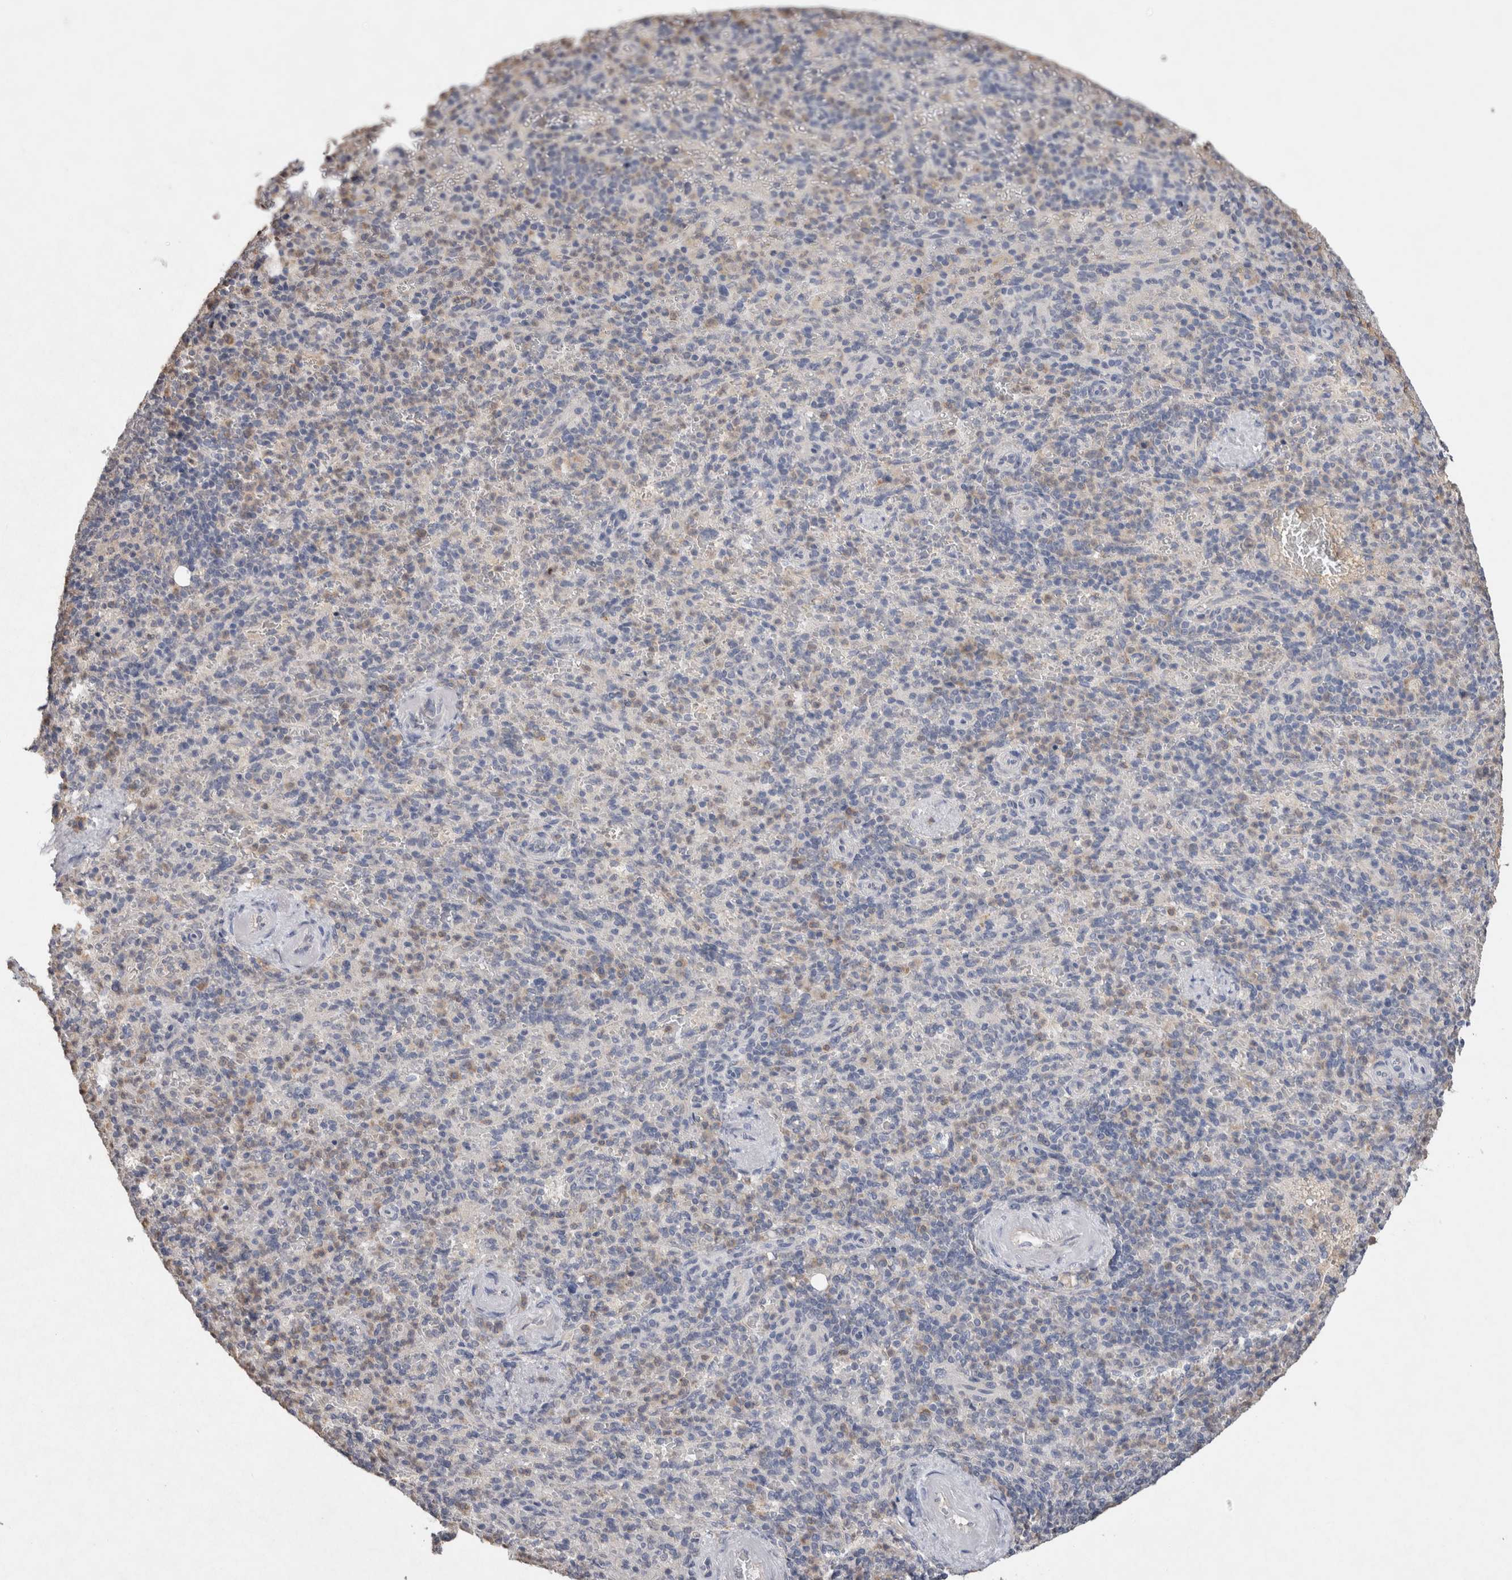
{"staining": {"intensity": "moderate", "quantity": "<25%", "location": "cytoplasmic/membranous"}, "tissue": "spleen", "cell_type": "Cells in red pulp", "image_type": "normal", "snomed": [{"axis": "morphology", "description": "Normal tissue, NOS"}, {"axis": "topography", "description": "Spleen"}], "caption": "Cells in red pulp show moderate cytoplasmic/membranous expression in about <25% of cells in benign spleen.", "gene": "FABP7", "patient": {"sex": "female", "age": 74}}